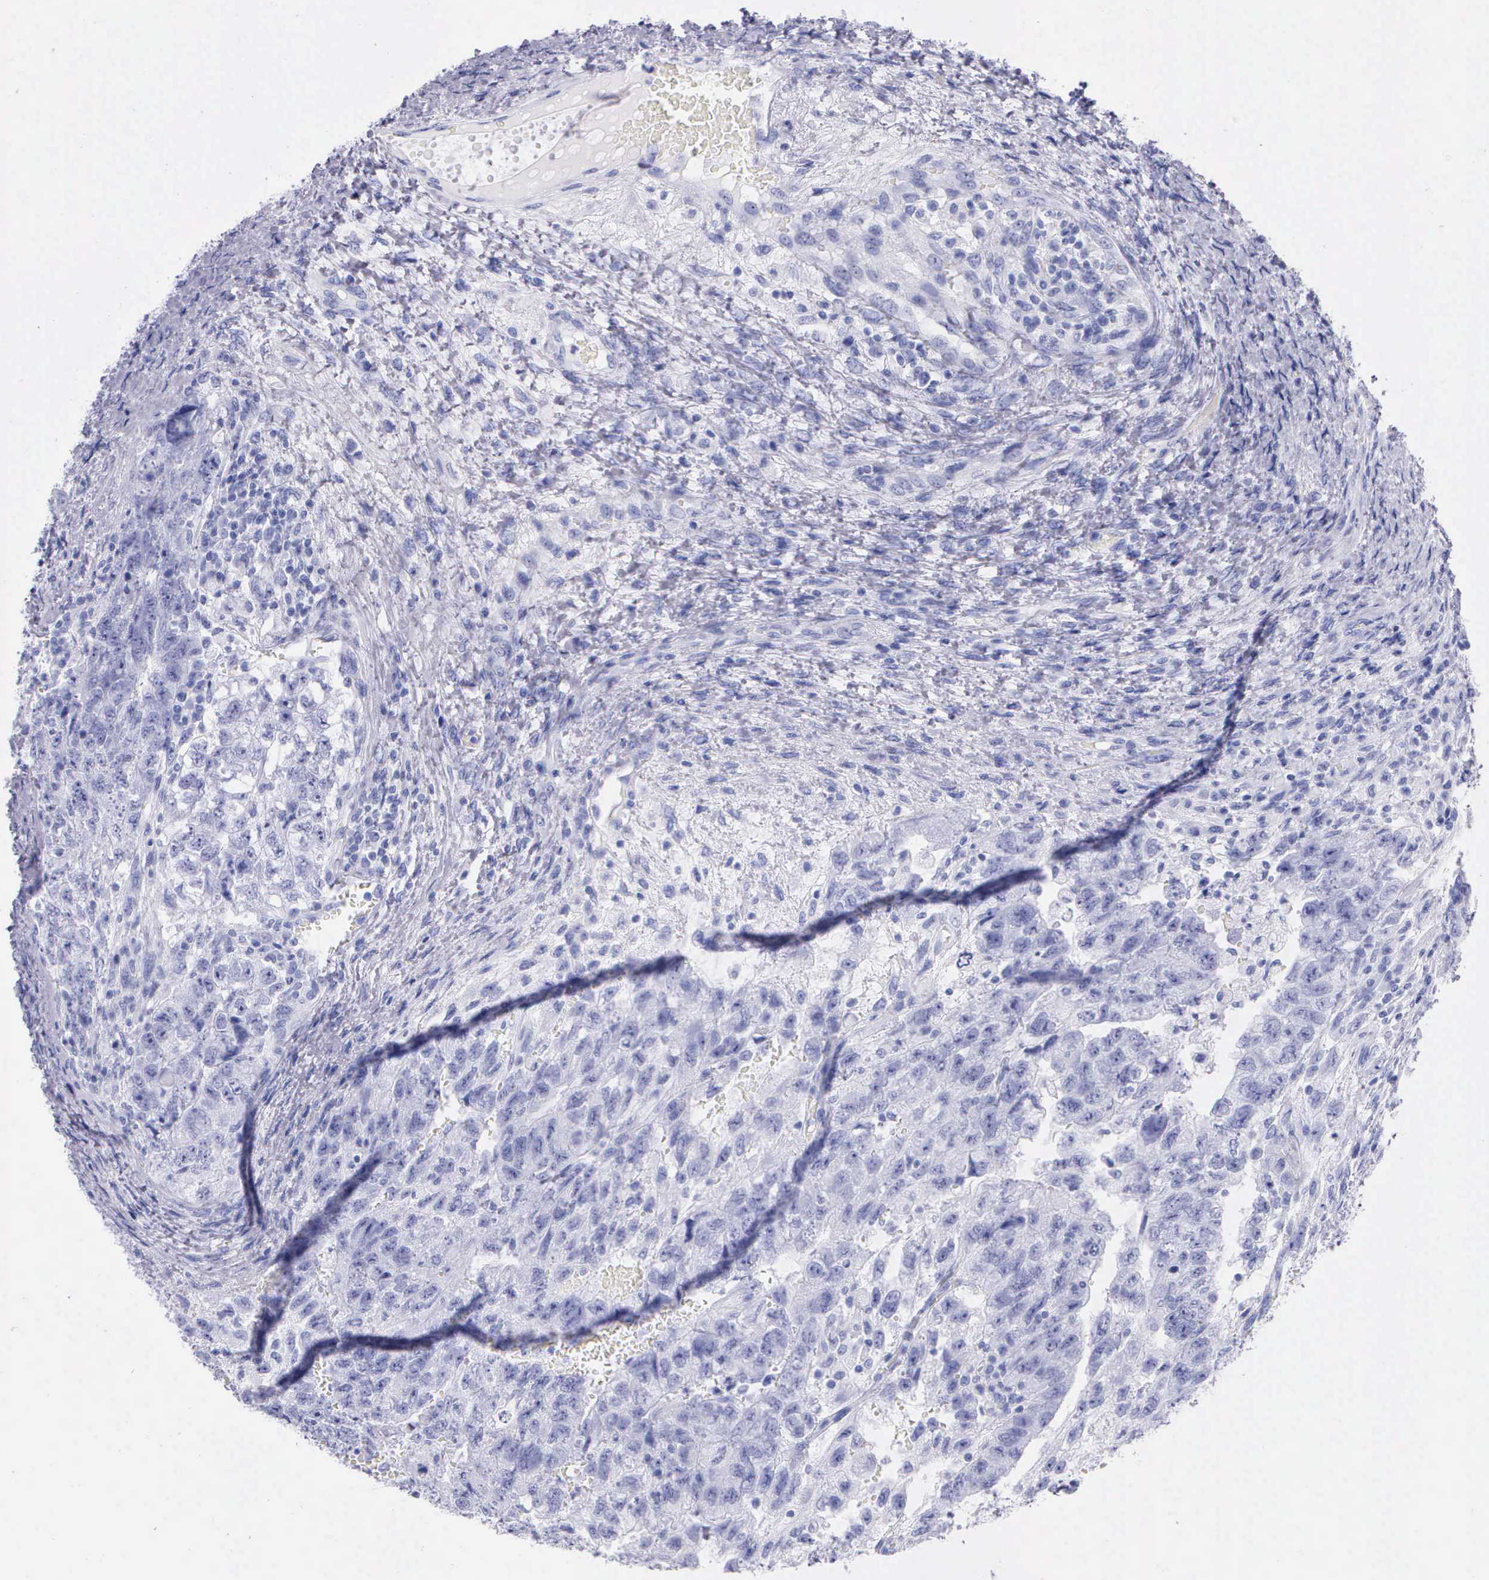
{"staining": {"intensity": "negative", "quantity": "none", "location": "none"}, "tissue": "testis cancer", "cell_type": "Tumor cells", "image_type": "cancer", "snomed": [{"axis": "morphology", "description": "Carcinoma, Embryonal, NOS"}, {"axis": "topography", "description": "Testis"}], "caption": "Tumor cells show no significant positivity in testis cancer (embryonal carcinoma).", "gene": "KLK3", "patient": {"sex": "male", "age": 36}}